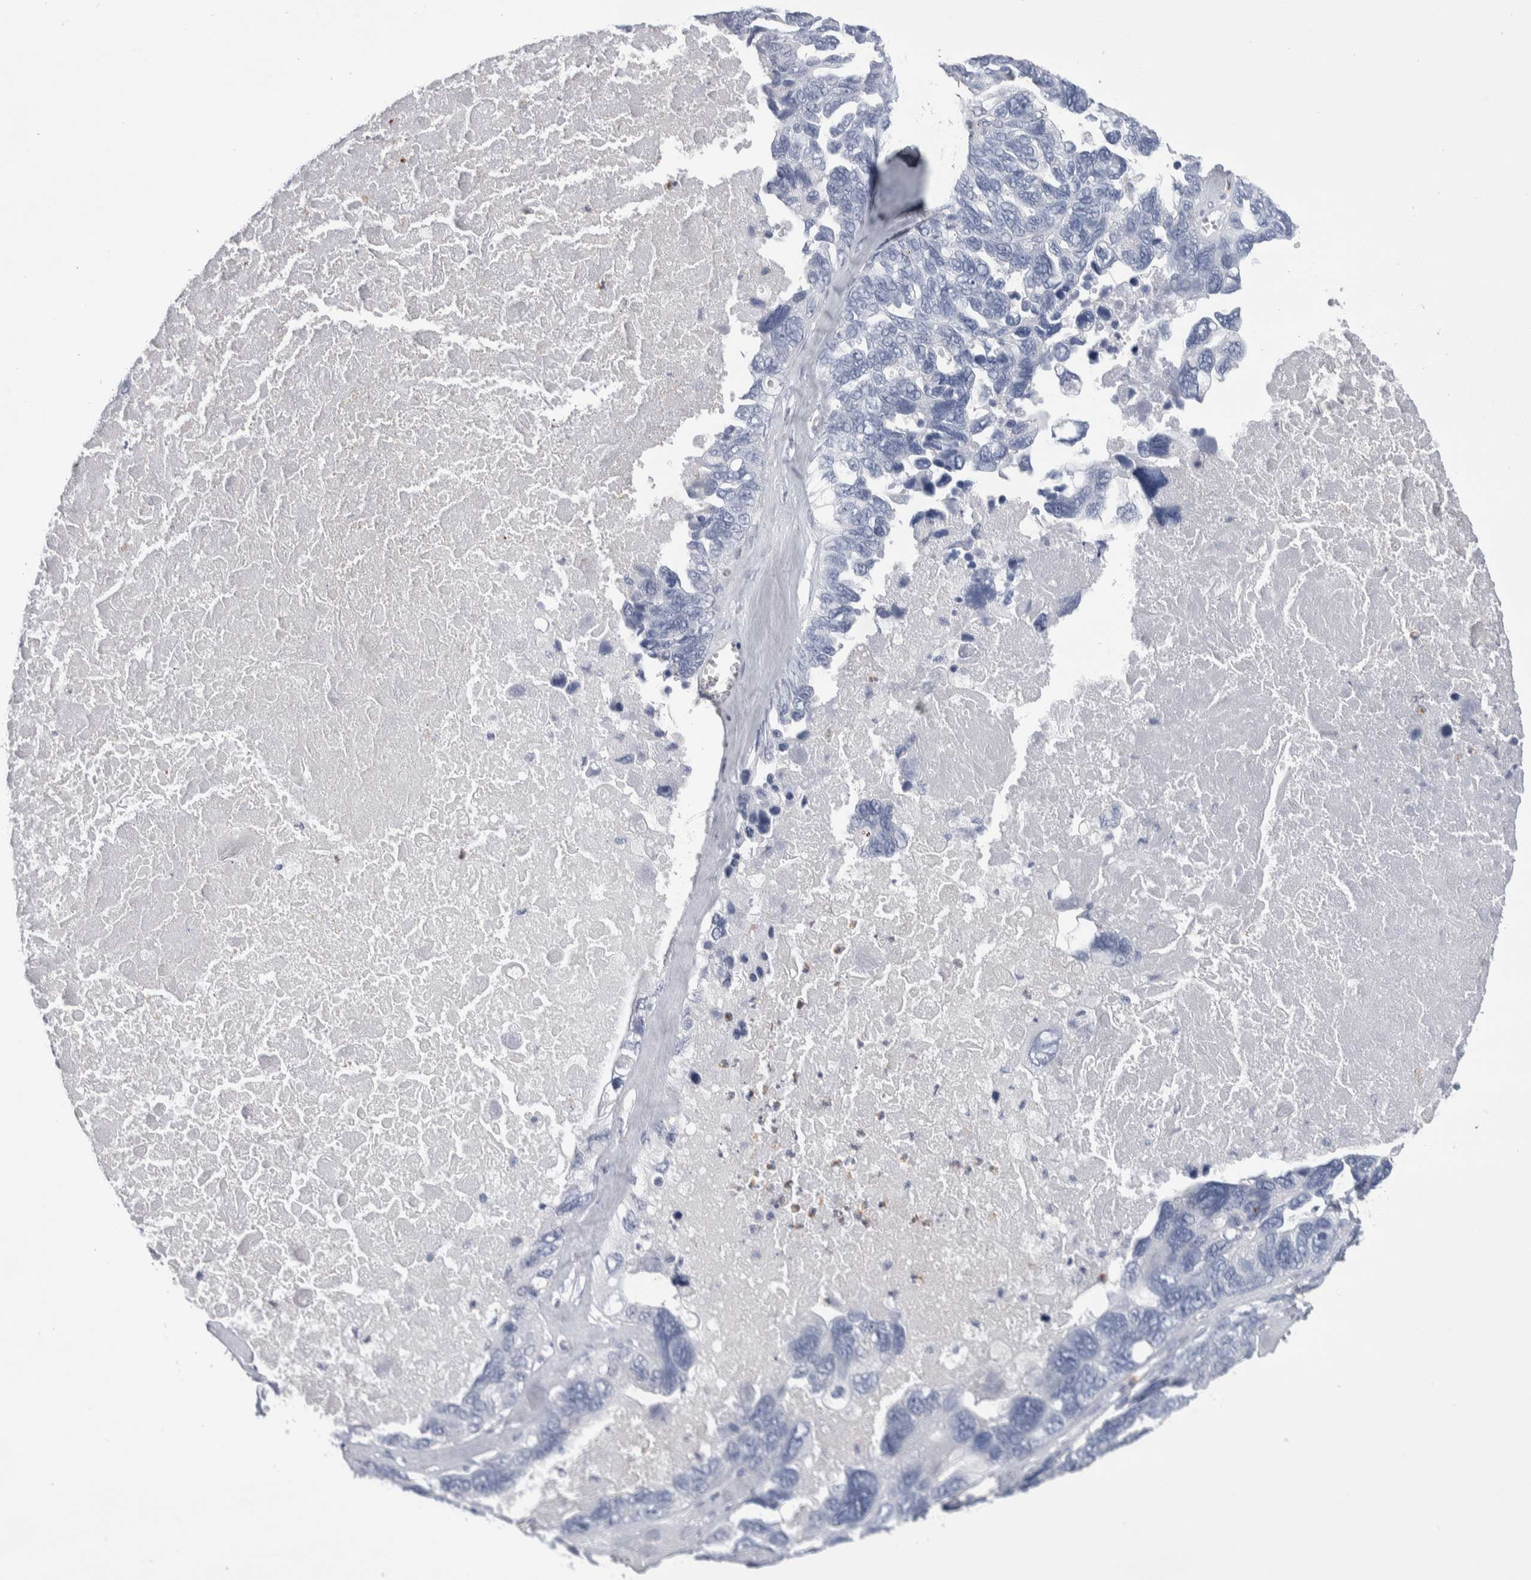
{"staining": {"intensity": "negative", "quantity": "none", "location": "none"}, "tissue": "ovarian cancer", "cell_type": "Tumor cells", "image_type": "cancer", "snomed": [{"axis": "morphology", "description": "Cystadenocarcinoma, serous, NOS"}, {"axis": "topography", "description": "Ovary"}], "caption": "Immunohistochemistry of human ovarian serous cystadenocarcinoma exhibits no positivity in tumor cells.", "gene": "LURAP1L", "patient": {"sex": "female", "age": 79}}